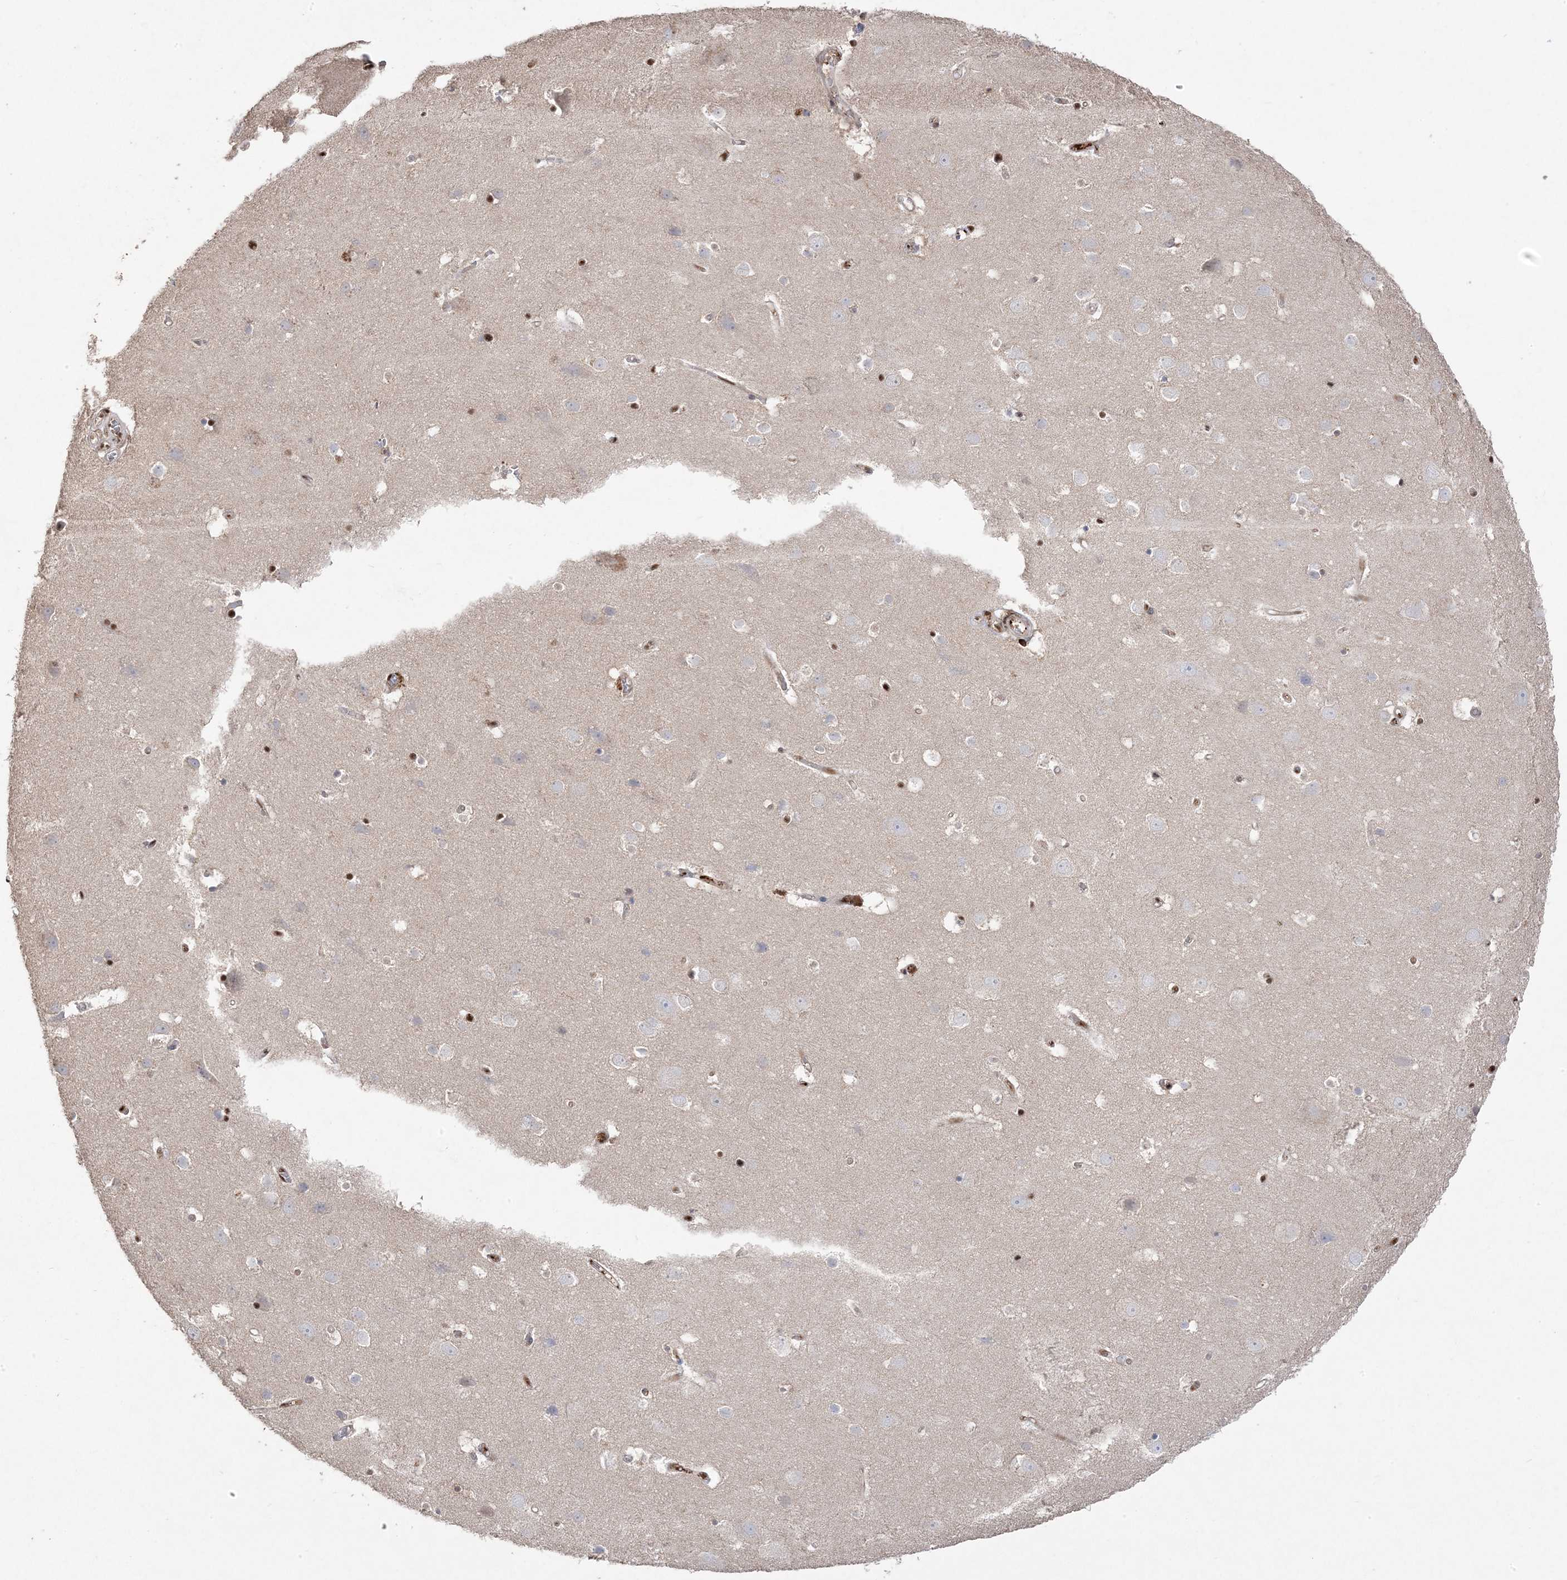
{"staining": {"intensity": "strong", "quantity": ">75%", "location": "nuclear"}, "tissue": "cerebral cortex", "cell_type": "Endothelial cells", "image_type": "normal", "snomed": [{"axis": "morphology", "description": "Normal tissue, NOS"}, {"axis": "topography", "description": "Cerebral cortex"}], "caption": "The image shows immunohistochemical staining of normal cerebral cortex. There is strong nuclear staining is present in approximately >75% of endothelial cells.", "gene": "PPOX", "patient": {"sex": "male", "age": 54}}